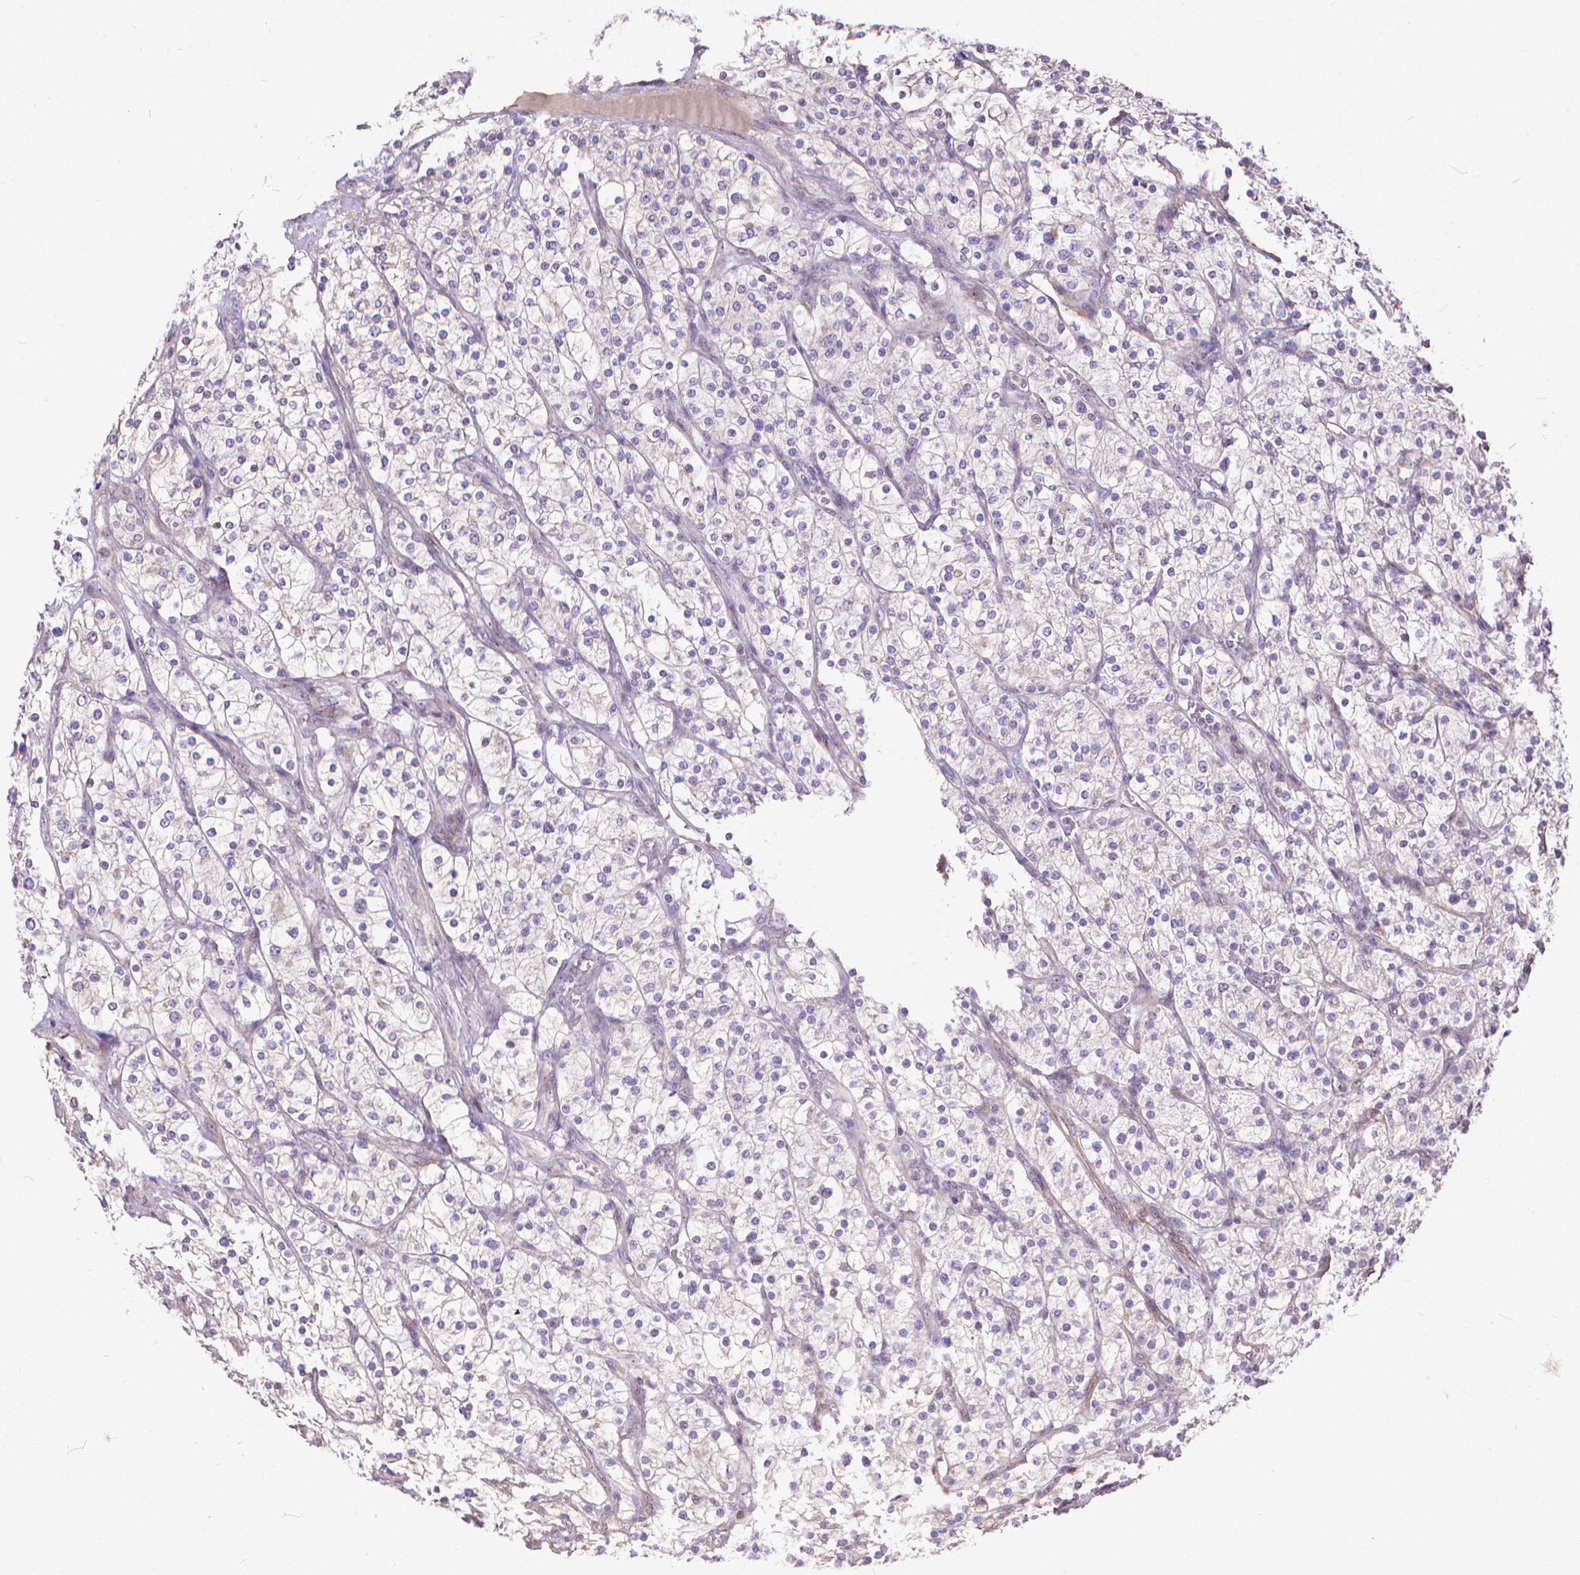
{"staining": {"intensity": "negative", "quantity": "none", "location": "none"}, "tissue": "renal cancer", "cell_type": "Tumor cells", "image_type": "cancer", "snomed": [{"axis": "morphology", "description": "Adenocarcinoma, NOS"}, {"axis": "topography", "description": "Kidney"}], "caption": "There is no significant positivity in tumor cells of renal adenocarcinoma.", "gene": "TMEM135", "patient": {"sex": "male", "age": 80}}